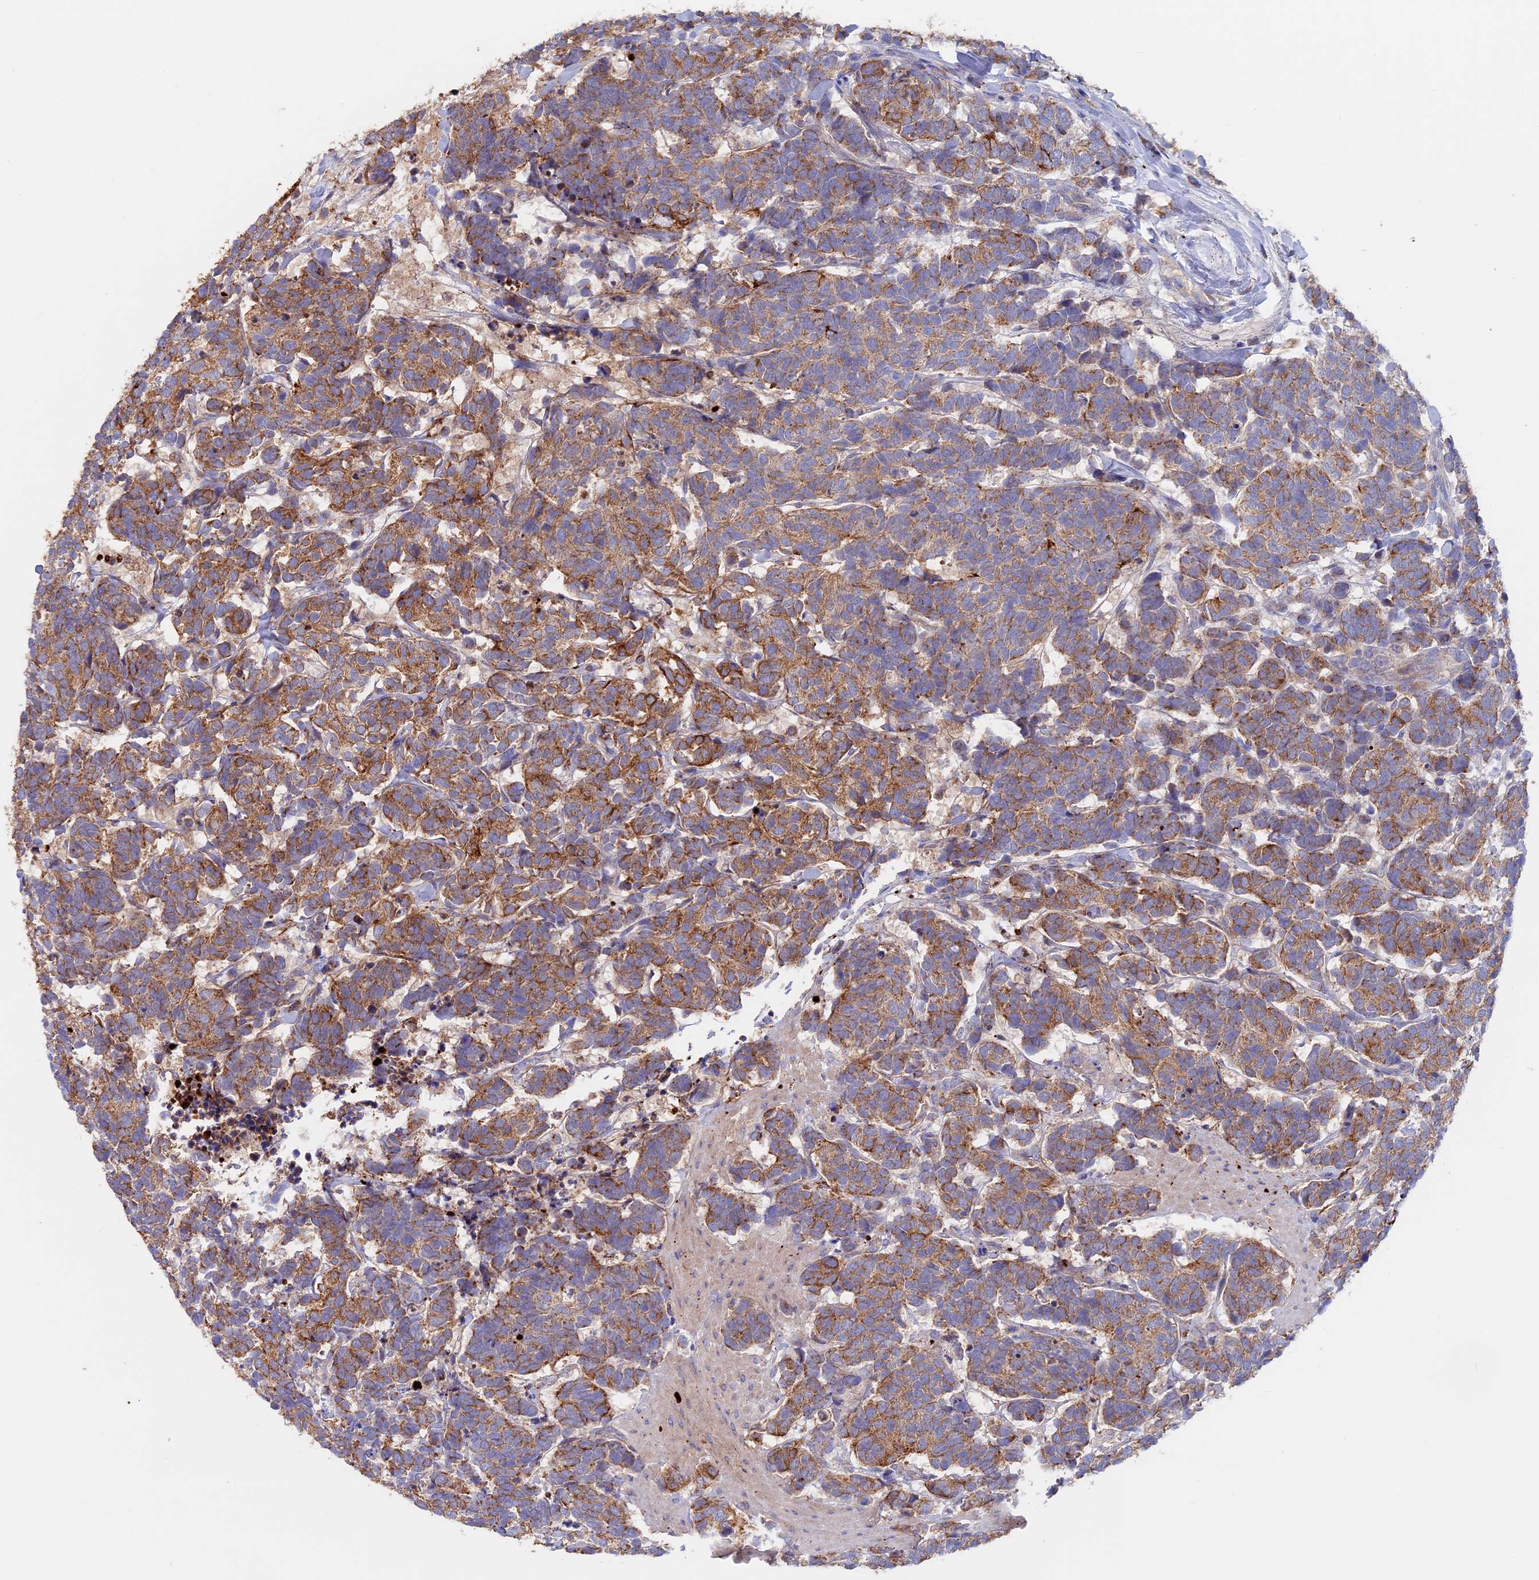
{"staining": {"intensity": "moderate", "quantity": ">75%", "location": "cytoplasmic/membranous"}, "tissue": "carcinoid", "cell_type": "Tumor cells", "image_type": "cancer", "snomed": [{"axis": "morphology", "description": "Carcinoma, NOS"}, {"axis": "morphology", "description": "Carcinoid, malignant, NOS"}, {"axis": "topography", "description": "Urinary bladder"}], "caption": "Immunohistochemical staining of human carcinoma reveals medium levels of moderate cytoplasmic/membranous protein staining in about >75% of tumor cells.", "gene": "PTPN9", "patient": {"sex": "male", "age": 57}}